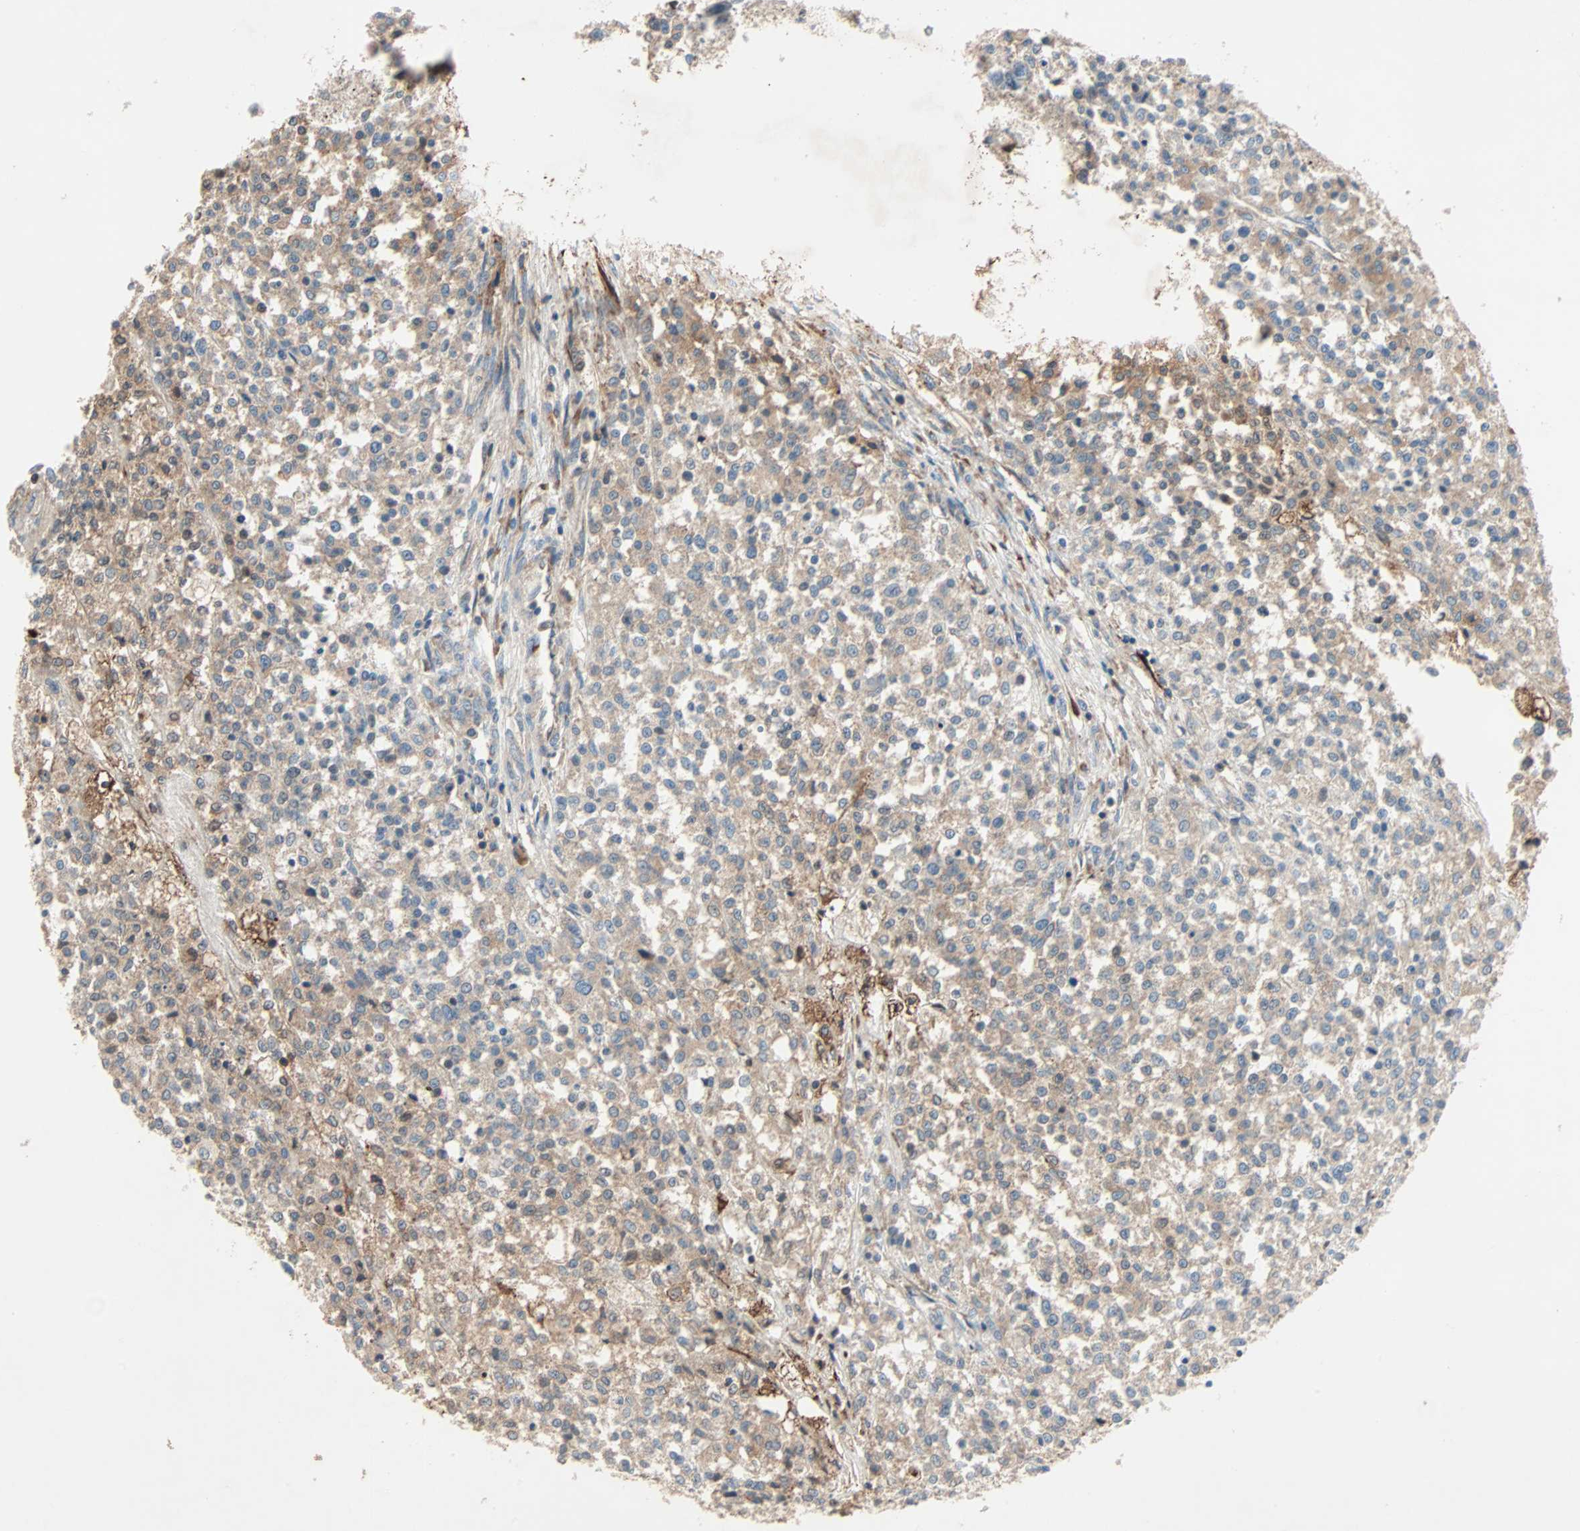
{"staining": {"intensity": "weak", "quantity": ">75%", "location": "cytoplasmic/membranous"}, "tissue": "testis cancer", "cell_type": "Tumor cells", "image_type": "cancer", "snomed": [{"axis": "morphology", "description": "Seminoma, NOS"}, {"axis": "topography", "description": "Testis"}], "caption": "Immunohistochemical staining of seminoma (testis) displays low levels of weak cytoplasmic/membranous staining in approximately >75% of tumor cells.", "gene": "XYLT1", "patient": {"sex": "male", "age": 59}}